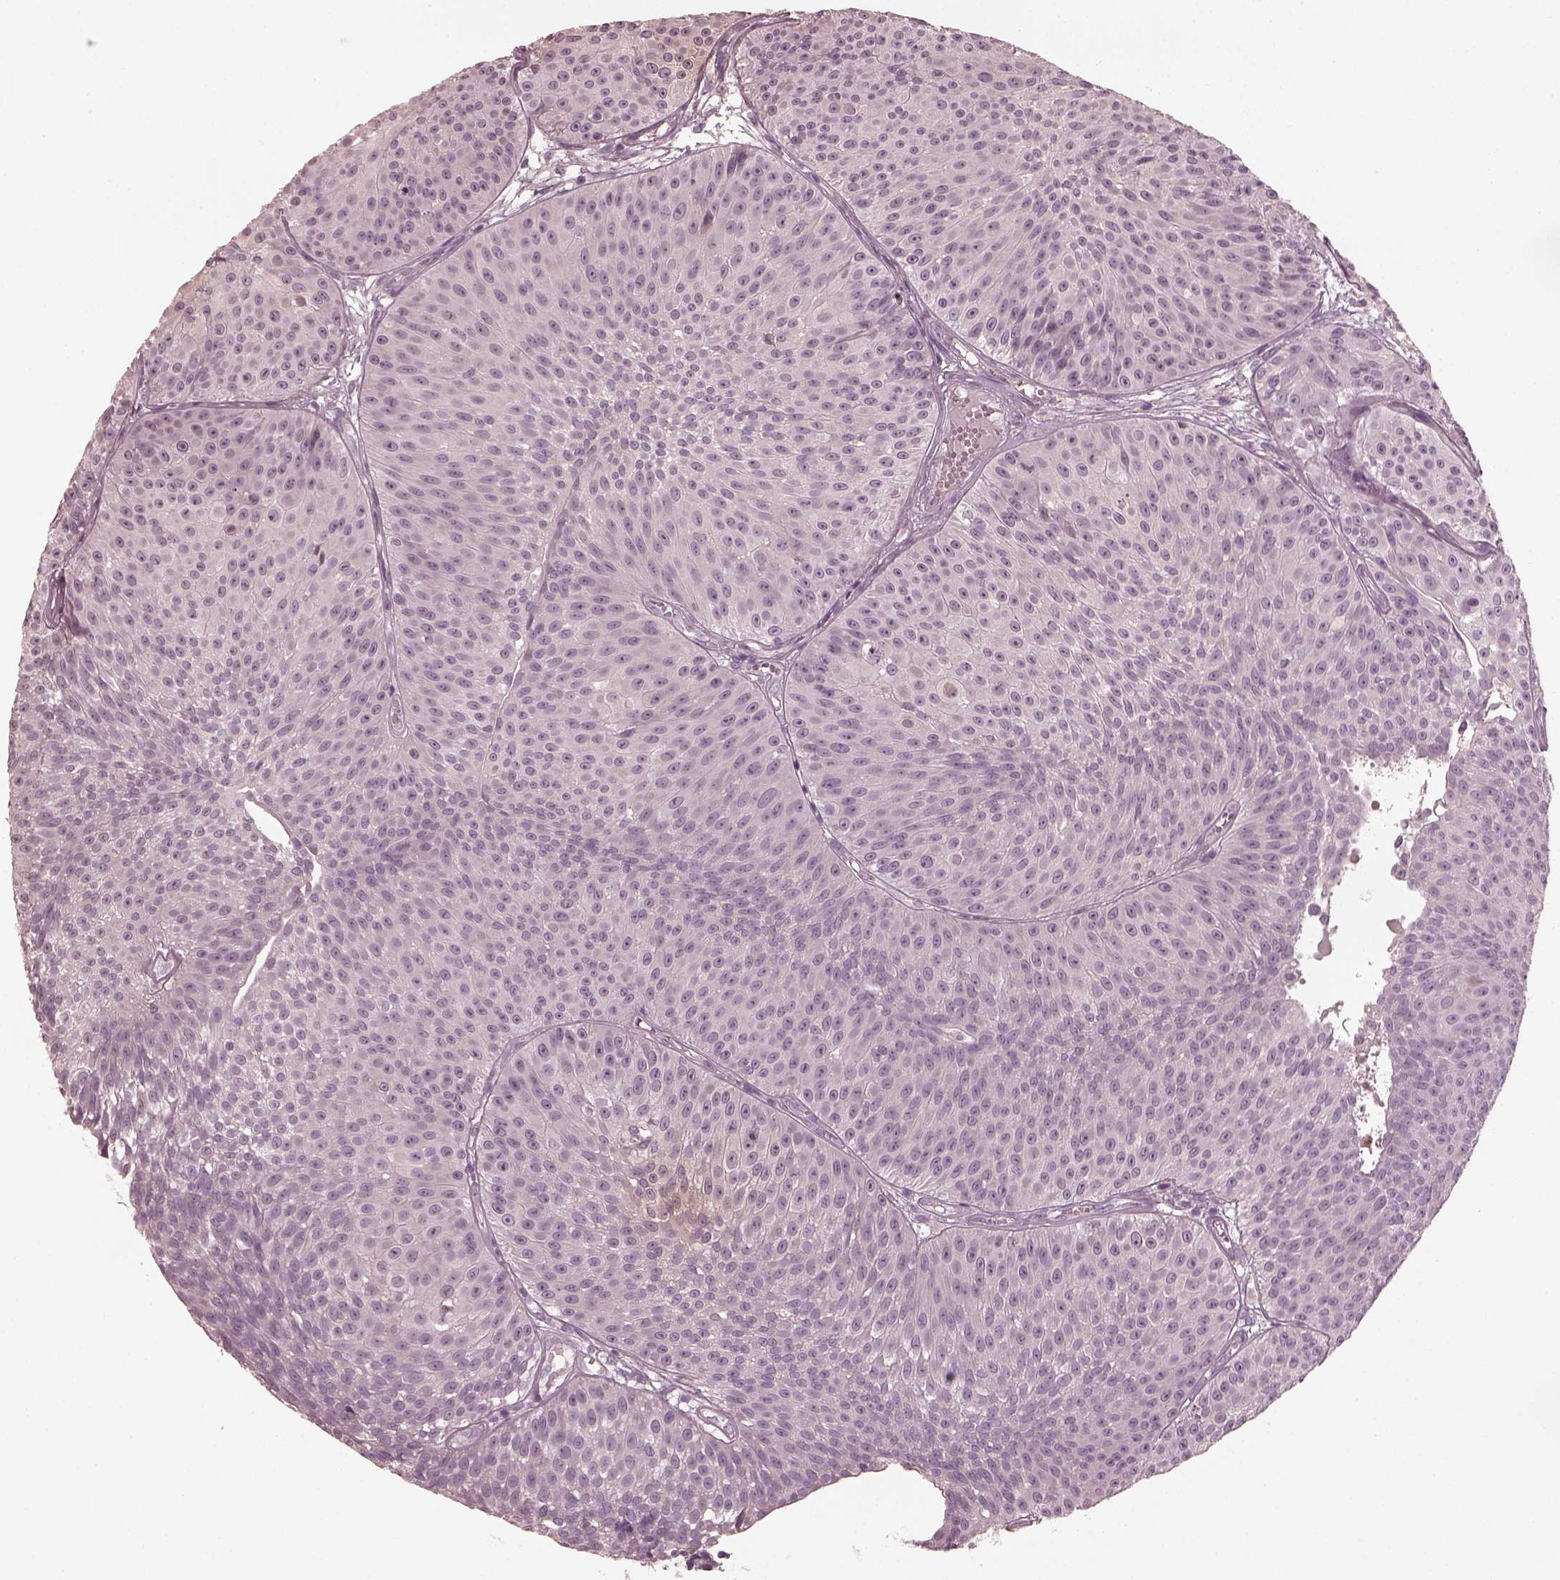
{"staining": {"intensity": "negative", "quantity": "none", "location": "none"}, "tissue": "urothelial cancer", "cell_type": "Tumor cells", "image_type": "cancer", "snomed": [{"axis": "morphology", "description": "Urothelial carcinoma, Low grade"}, {"axis": "topography", "description": "Urinary bladder"}], "caption": "This is an IHC image of human urothelial cancer. There is no expression in tumor cells.", "gene": "OPTC", "patient": {"sex": "male", "age": 63}}